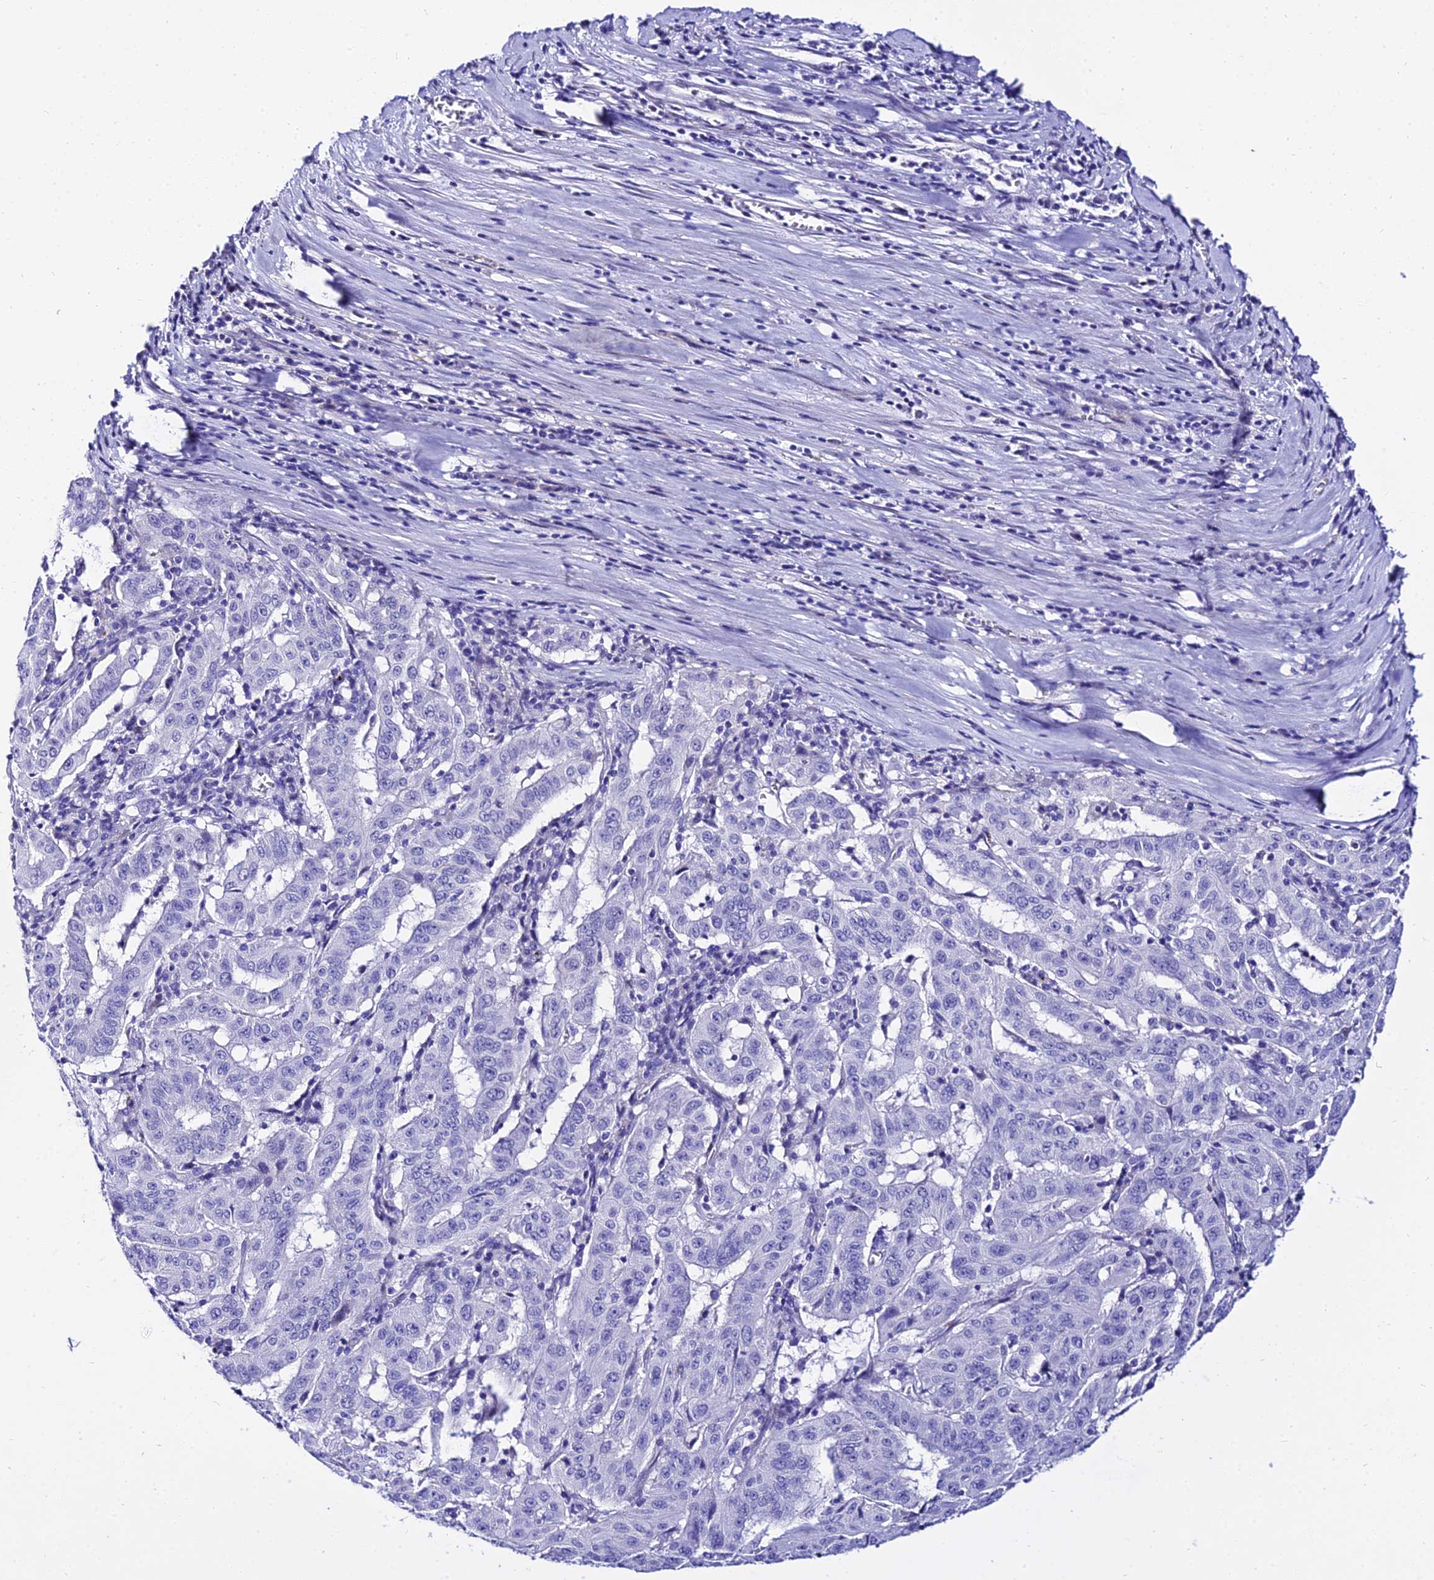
{"staining": {"intensity": "negative", "quantity": "none", "location": "none"}, "tissue": "pancreatic cancer", "cell_type": "Tumor cells", "image_type": "cancer", "snomed": [{"axis": "morphology", "description": "Adenocarcinoma, NOS"}, {"axis": "topography", "description": "Pancreas"}], "caption": "High magnification brightfield microscopy of pancreatic adenocarcinoma stained with DAB (brown) and counterstained with hematoxylin (blue): tumor cells show no significant positivity.", "gene": "DEFB106A", "patient": {"sex": "male", "age": 63}}